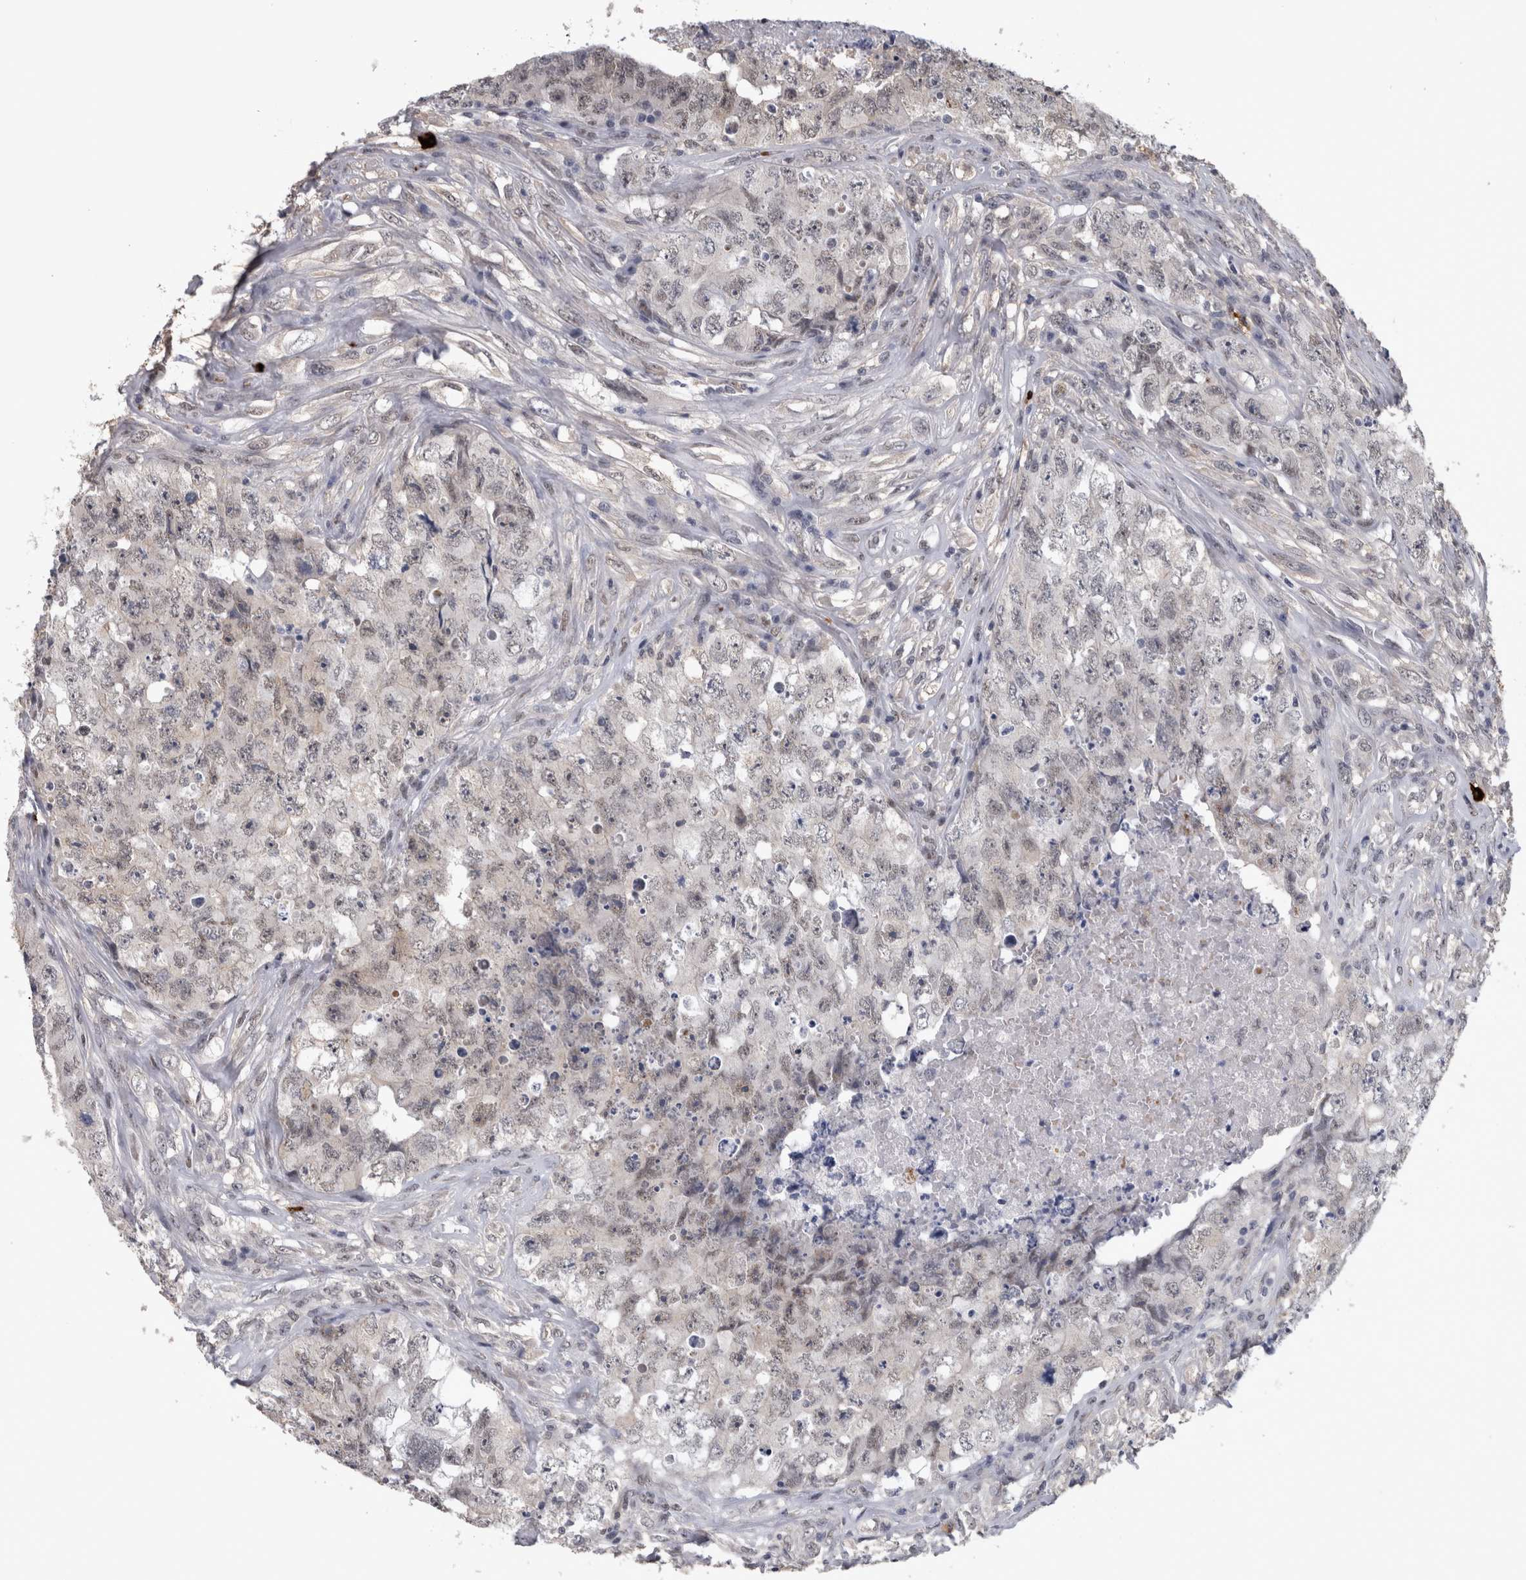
{"staining": {"intensity": "weak", "quantity": "25%-75%", "location": "nuclear"}, "tissue": "testis cancer", "cell_type": "Tumor cells", "image_type": "cancer", "snomed": [{"axis": "morphology", "description": "Carcinoma, Embryonal, NOS"}, {"axis": "topography", "description": "Testis"}], "caption": "Approximately 25%-75% of tumor cells in testis cancer (embryonal carcinoma) demonstrate weak nuclear protein staining as visualized by brown immunohistochemical staining.", "gene": "PEBP4", "patient": {"sex": "male", "age": 32}}